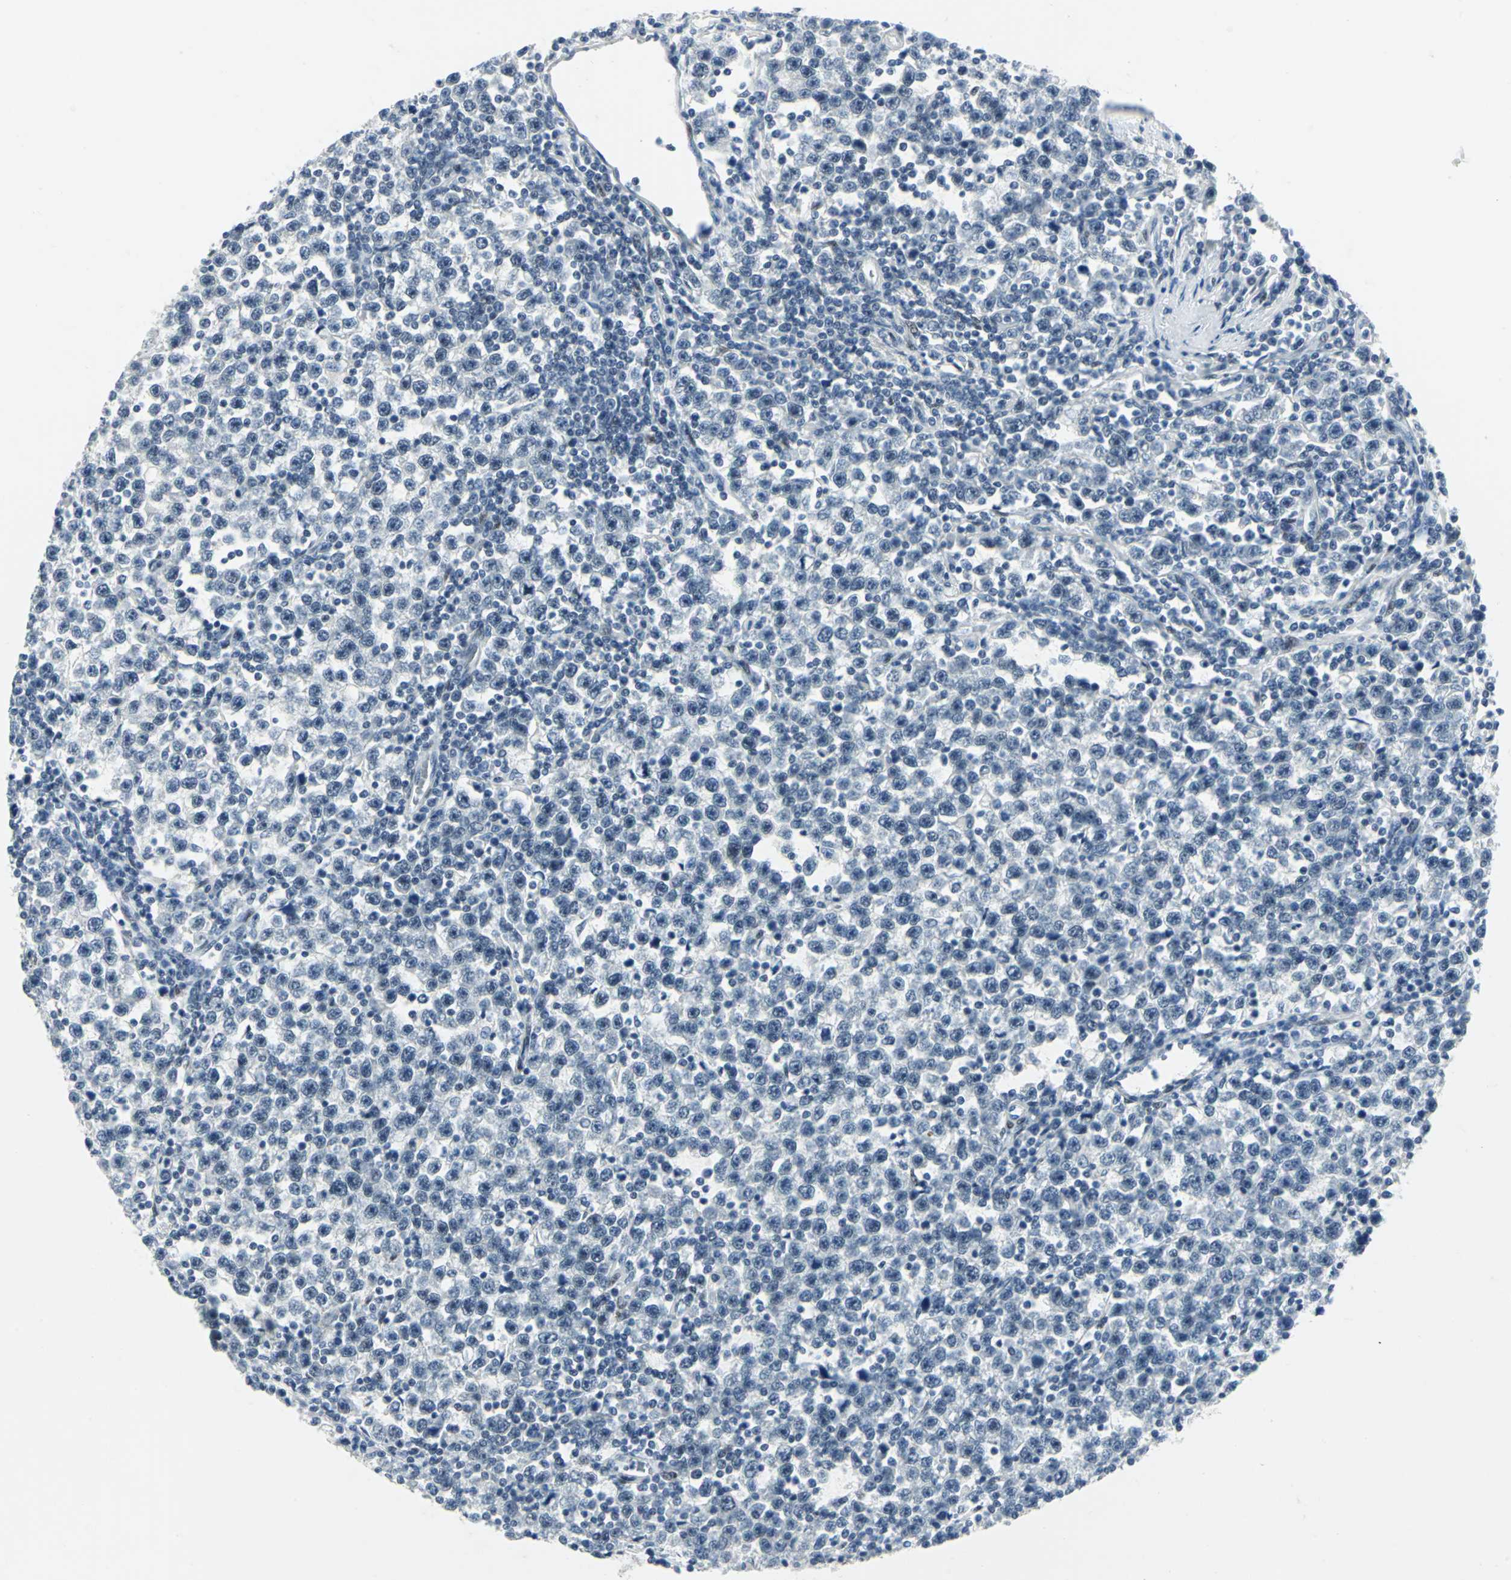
{"staining": {"intensity": "negative", "quantity": "none", "location": "none"}, "tissue": "testis cancer", "cell_type": "Tumor cells", "image_type": "cancer", "snomed": [{"axis": "morphology", "description": "Seminoma, NOS"}, {"axis": "topography", "description": "Testis"}], "caption": "Immunohistochemical staining of seminoma (testis) shows no significant positivity in tumor cells.", "gene": "MEIS2", "patient": {"sex": "male", "age": 43}}